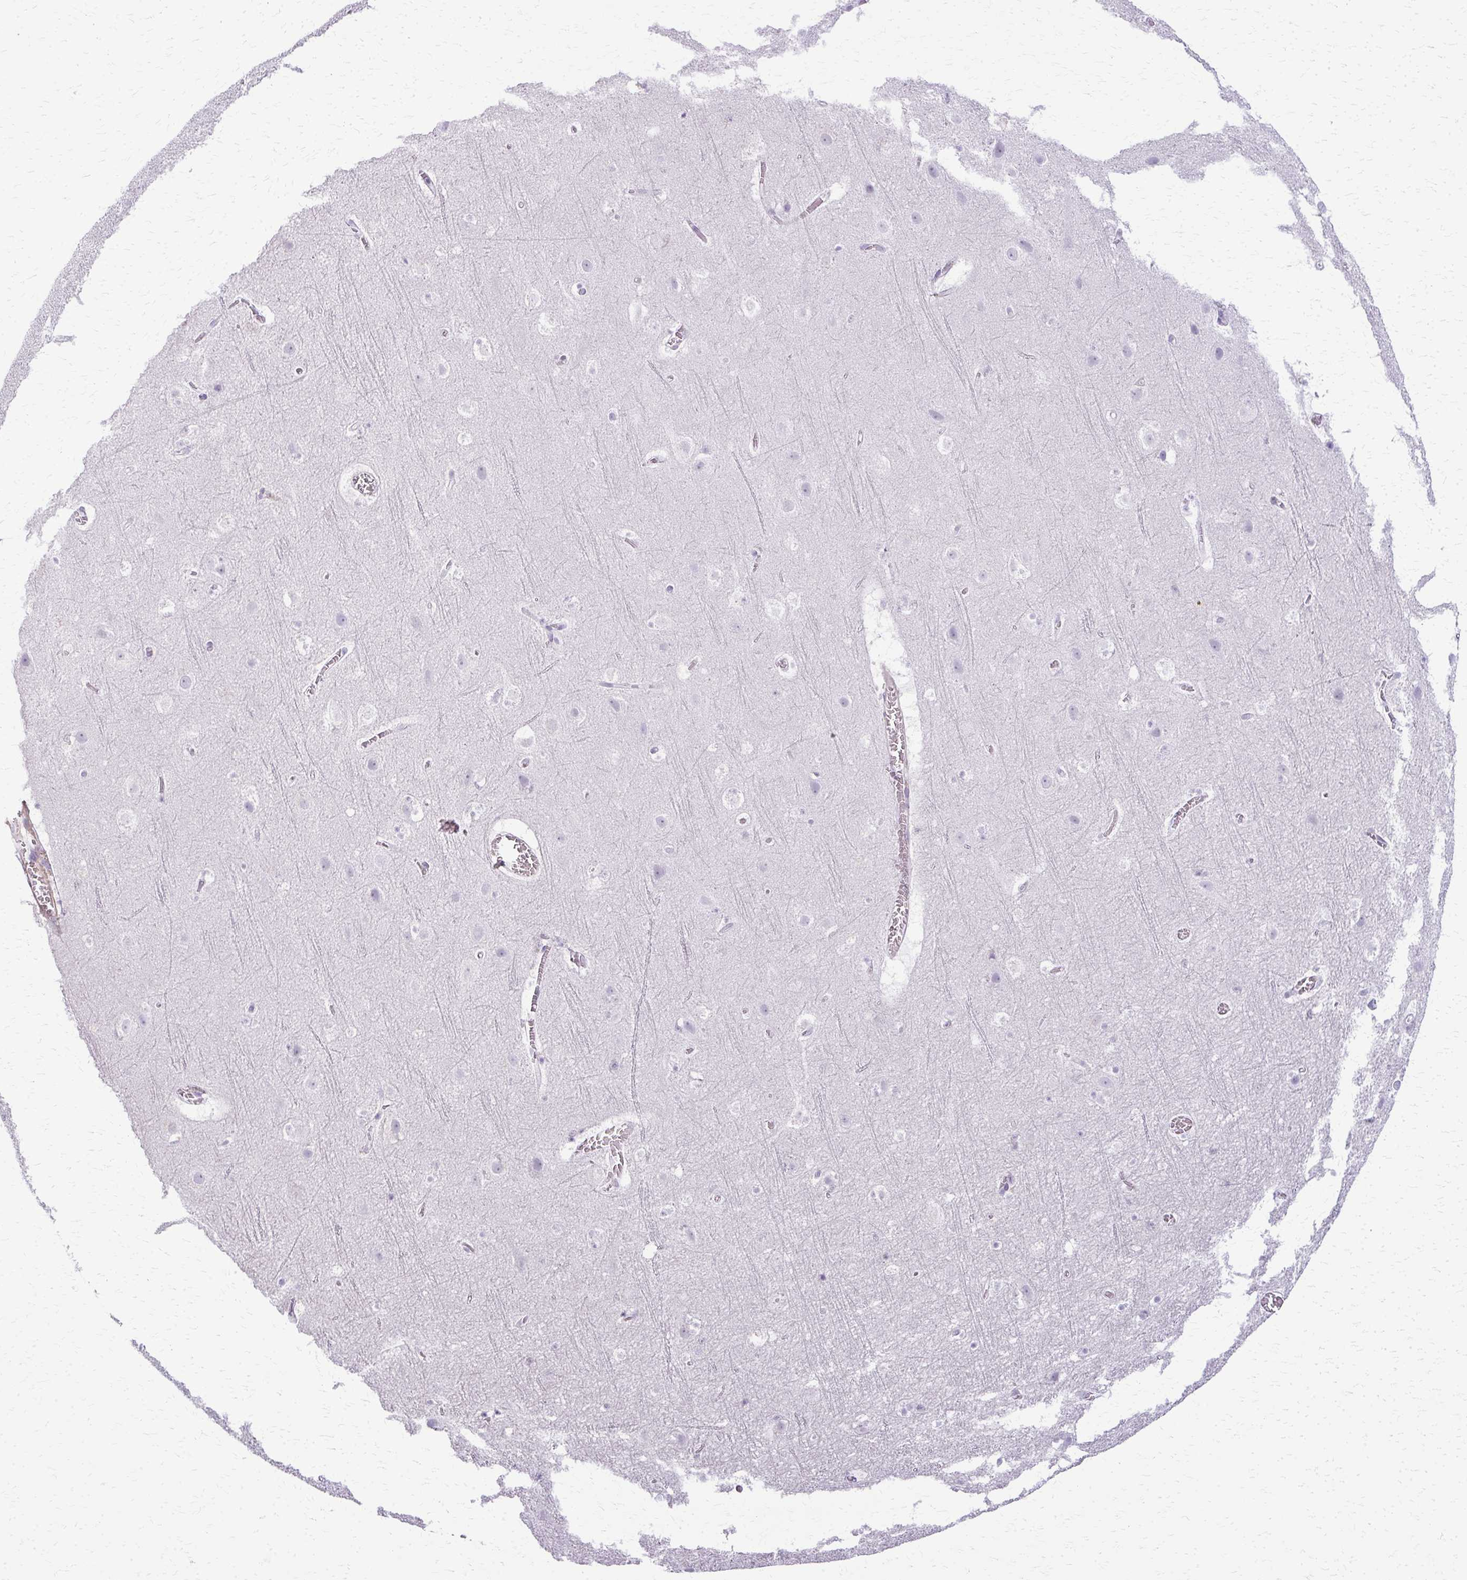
{"staining": {"intensity": "negative", "quantity": "none", "location": "none"}, "tissue": "cerebral cortex", "cell_type": "Endothelial cells", "image_type": "normal", "snomed": [{"axis": "morphology", "description": "Normal tissue, NOS"}, {"axis": "topography", "description": "Cerebral cortex"}], "caption": "Endothelial cells are negative for brown protein staining in benign cerebral cortex. (DAB immunohistochemistry, high magnification).", "gene": "CA3", "patient": {"sex": "female", "age": 42}}